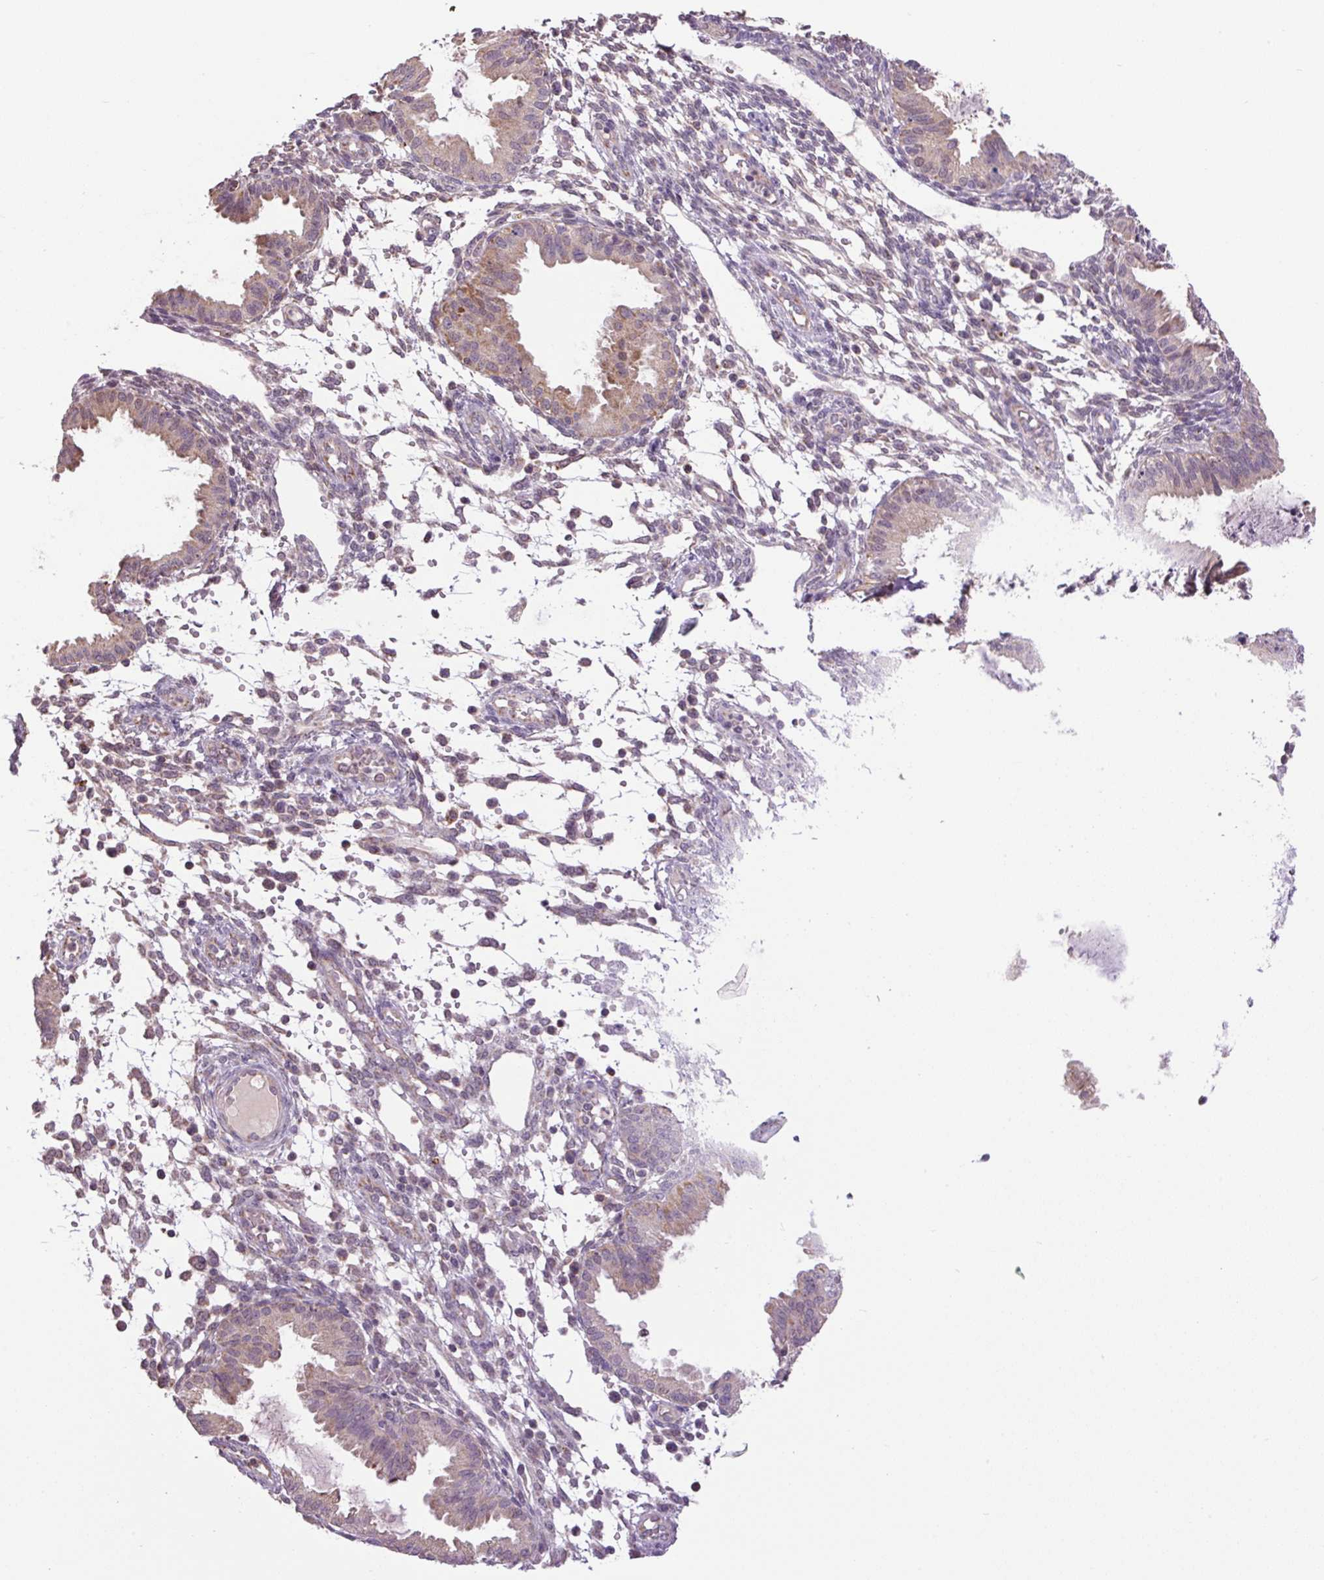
{"staining": {"intensity": "weak", "quantity": "<25%", "location": "cytoplasmic/membranous,nuclear"}, "tissue": "endometrium", "cell_type": "Cells in endometrial stroma", "image_type": "normal", "snomed": [{"axis": "morphology", "description": "Normal tissue, NOS"}, {"axis": "topography", "description": "Endometrium"}], "caption": "This is a histopathology image of IHC staining of unremarkable endometrium, which shows no staining in cells in endometrial stroma. The staining was performed using DAB (3,3'-diaminobenzidine) to visualize the protein expression in brown, while the nuclei were stained in blue with hematoxylin (Magnification: 20x).", "gene": "SGF29", "patient": {"sex": "female", "age": 33}}